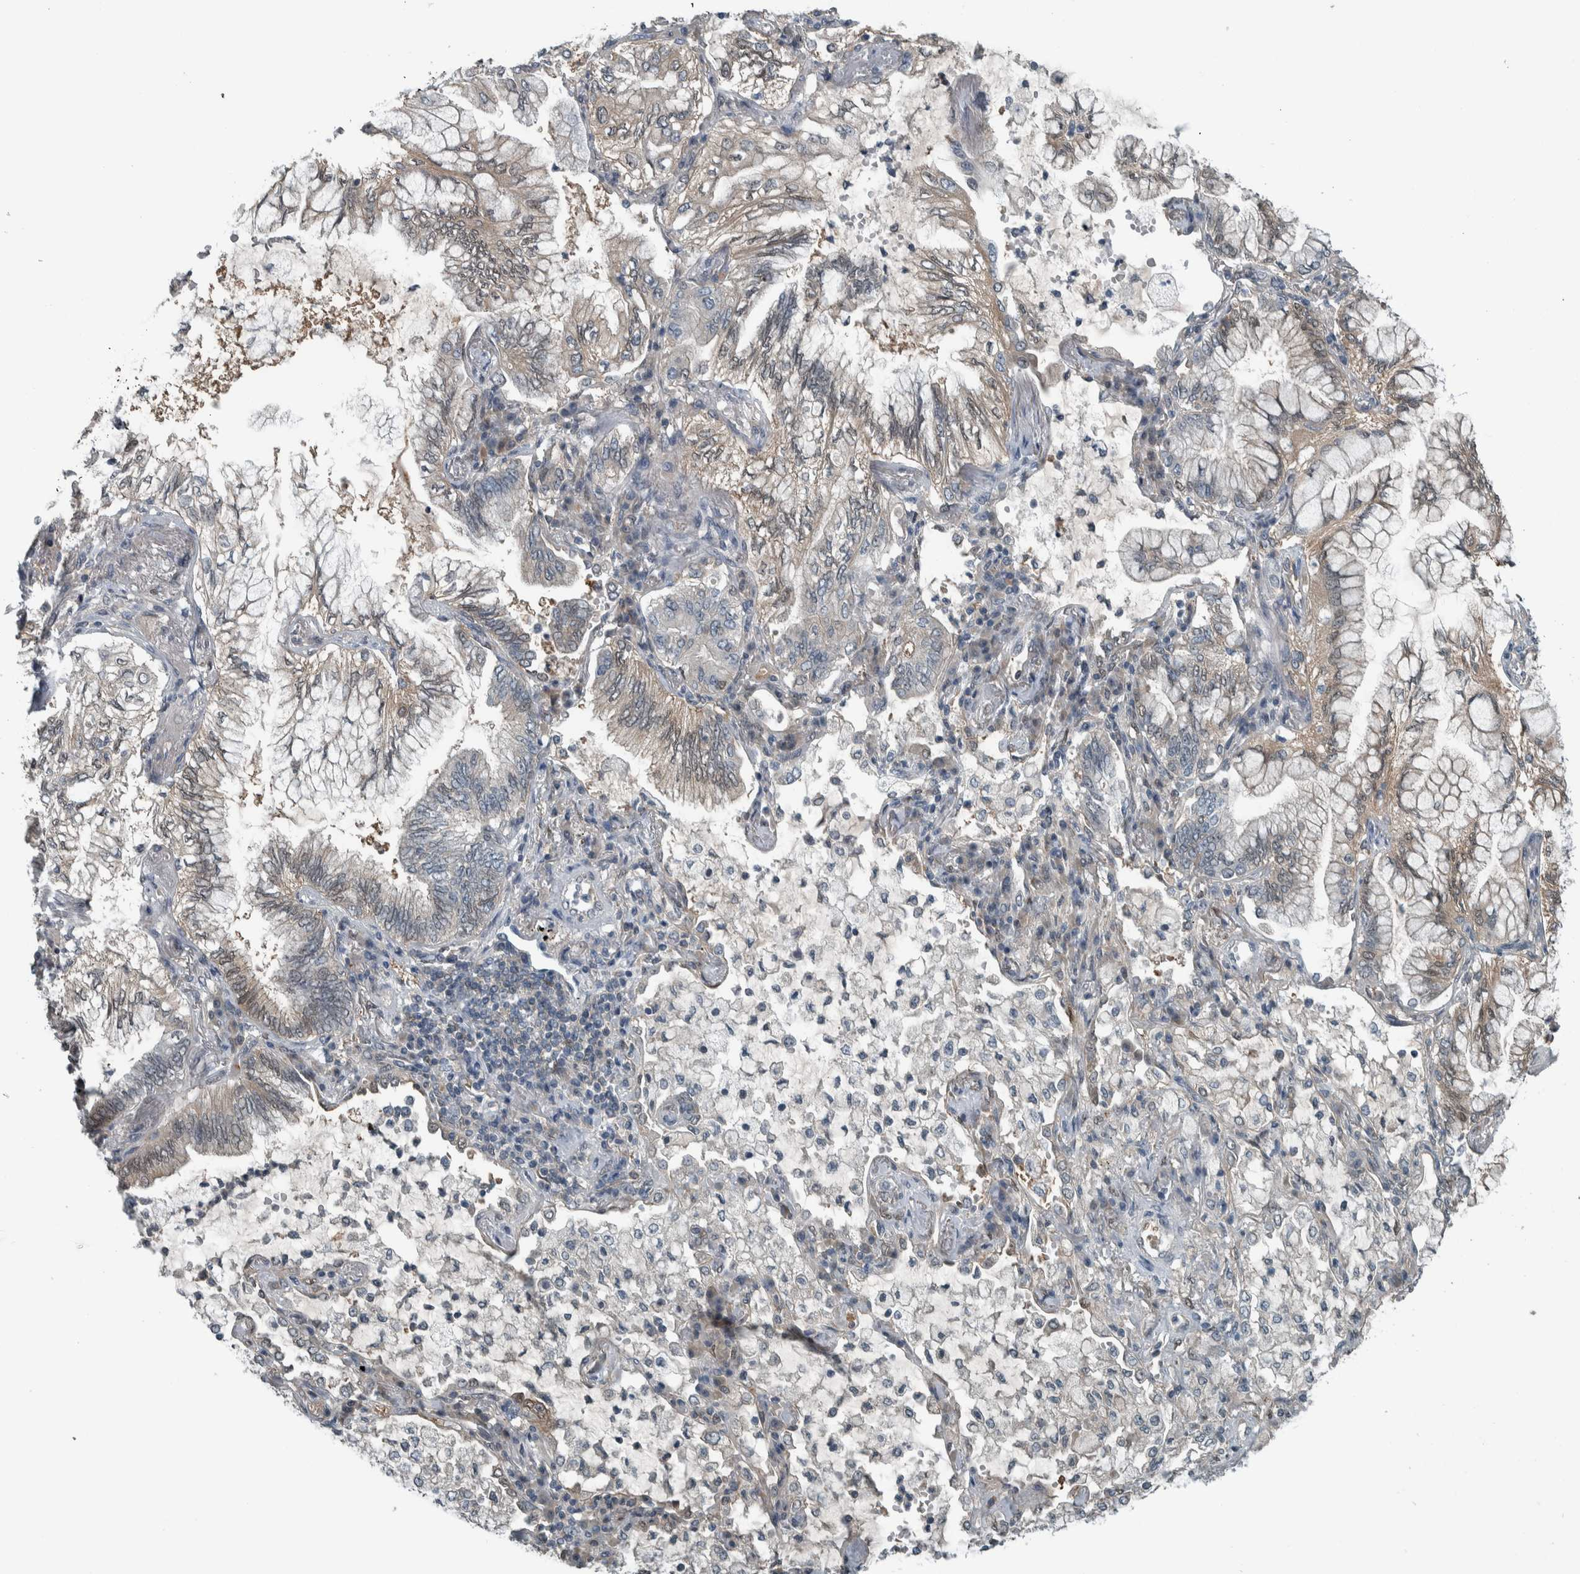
{"staining": {"intensity": "weak", "quantity": "<25%", "location": "cytoplasmic/membranous"}, "tissue": "lung cancer", "cell_type": "Tumor cells", "image_type": "cancer", "snomed": [{"axis": "morphology", "description": "Adenocarcinoma, NOS"}, {"axis": "topography", "description": "Lung"}], "caption": "A micrograph of lung cancer stained for a protein exhibits no brown staining in tumor cells.", "gene": "ALAD", "patient": {"sex": "female", "age": 70}}